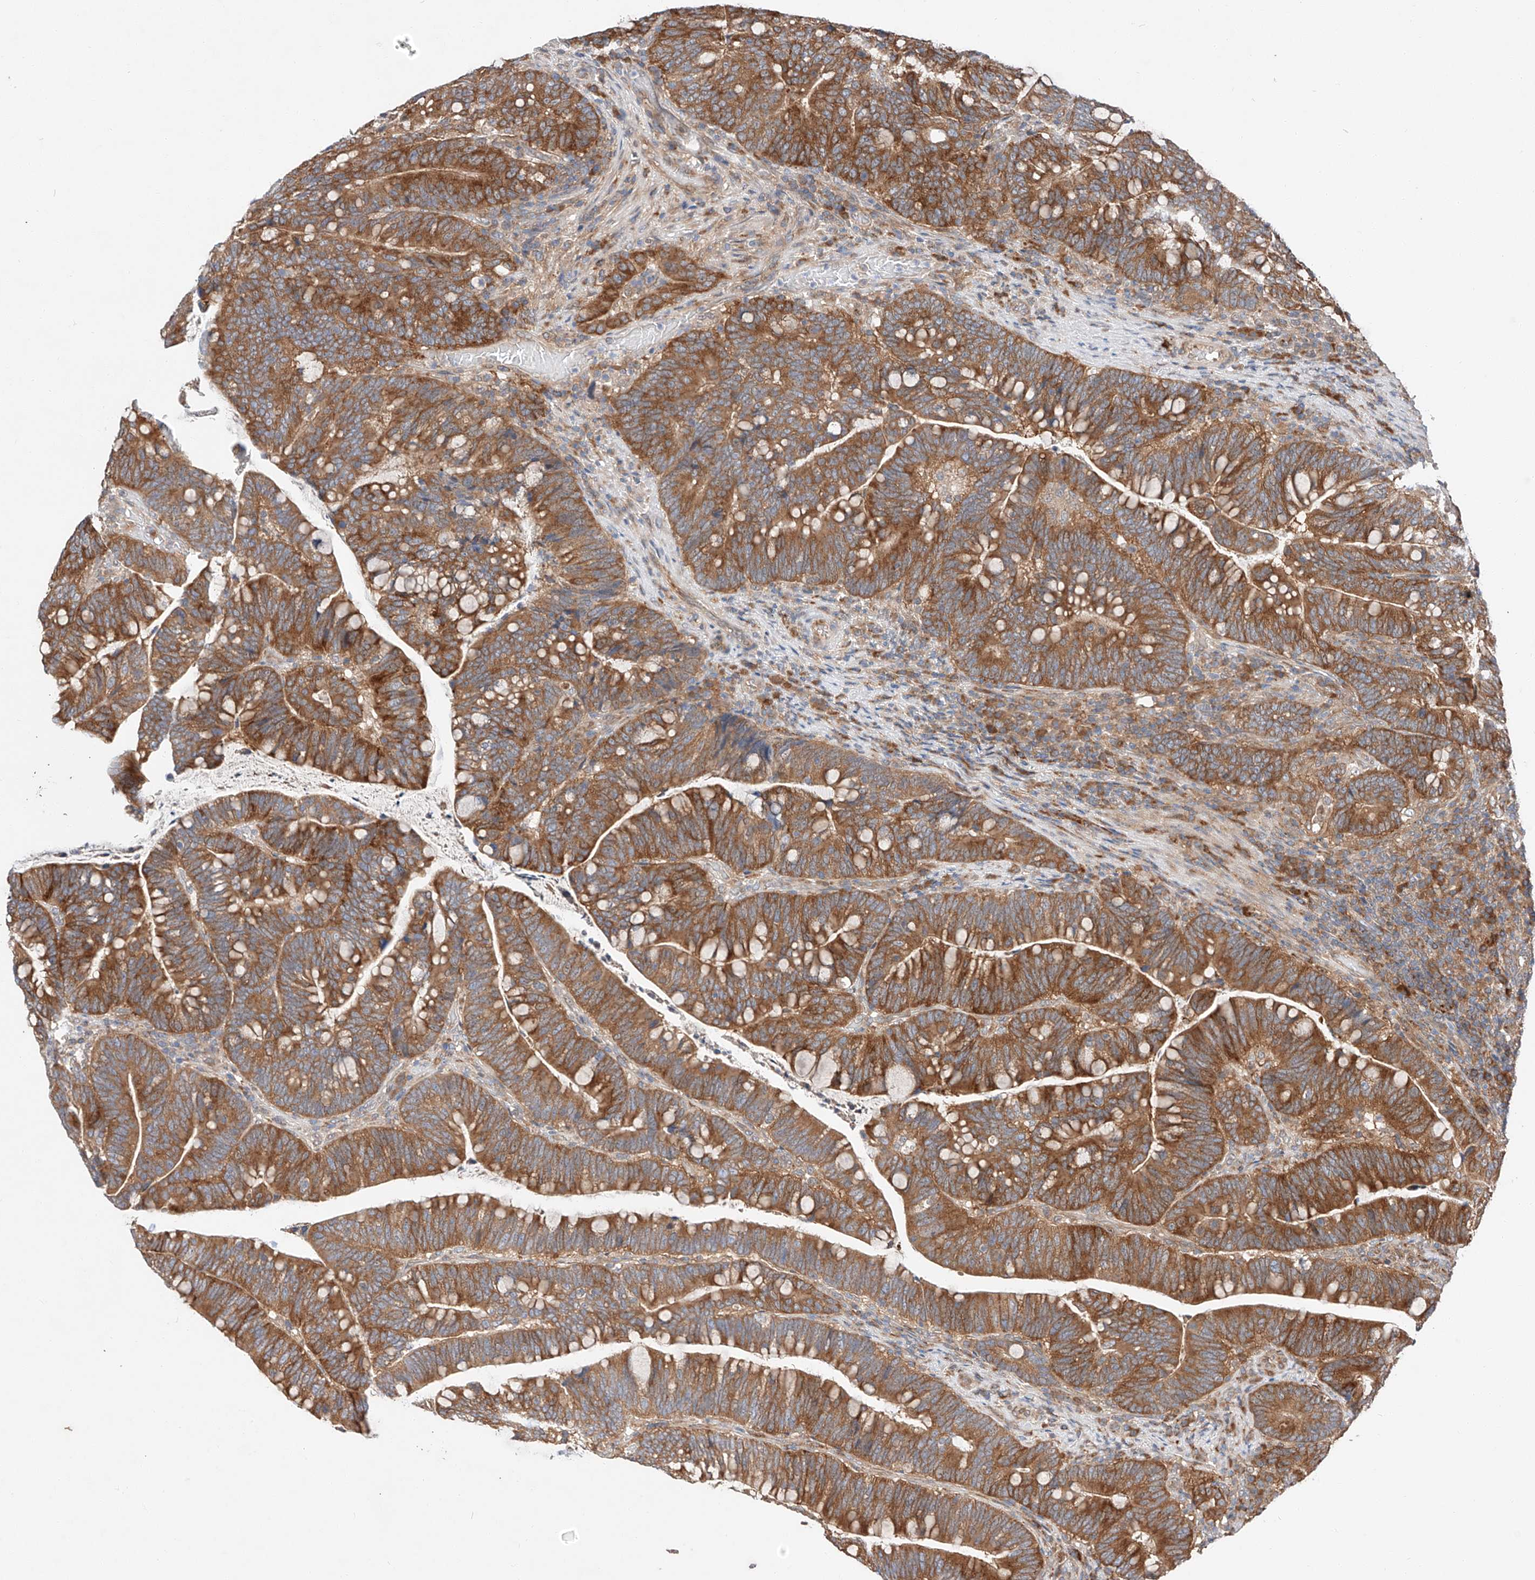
{"staining": {"intensity": "moderate", "quantity": ">75%", "location": "cytoplasmic/membranous"}, "tissue": "colorectal cancer", "cell_type": "Tumor cells", "image_type": "cancer", "snomed": [{"axis": "morphology", "description": "Adenocarcinoma, NOS"}, {"axis": "topography", "description": "Colon"}], "caption": "Human colorectal cancer stained with a brown dye demonstrates moderate cytoplasmic/membranous positive expression in approximately >75% of tumor cells.", "gene": "RUSC1", "patient": {"sex": "female", "age": 66}}